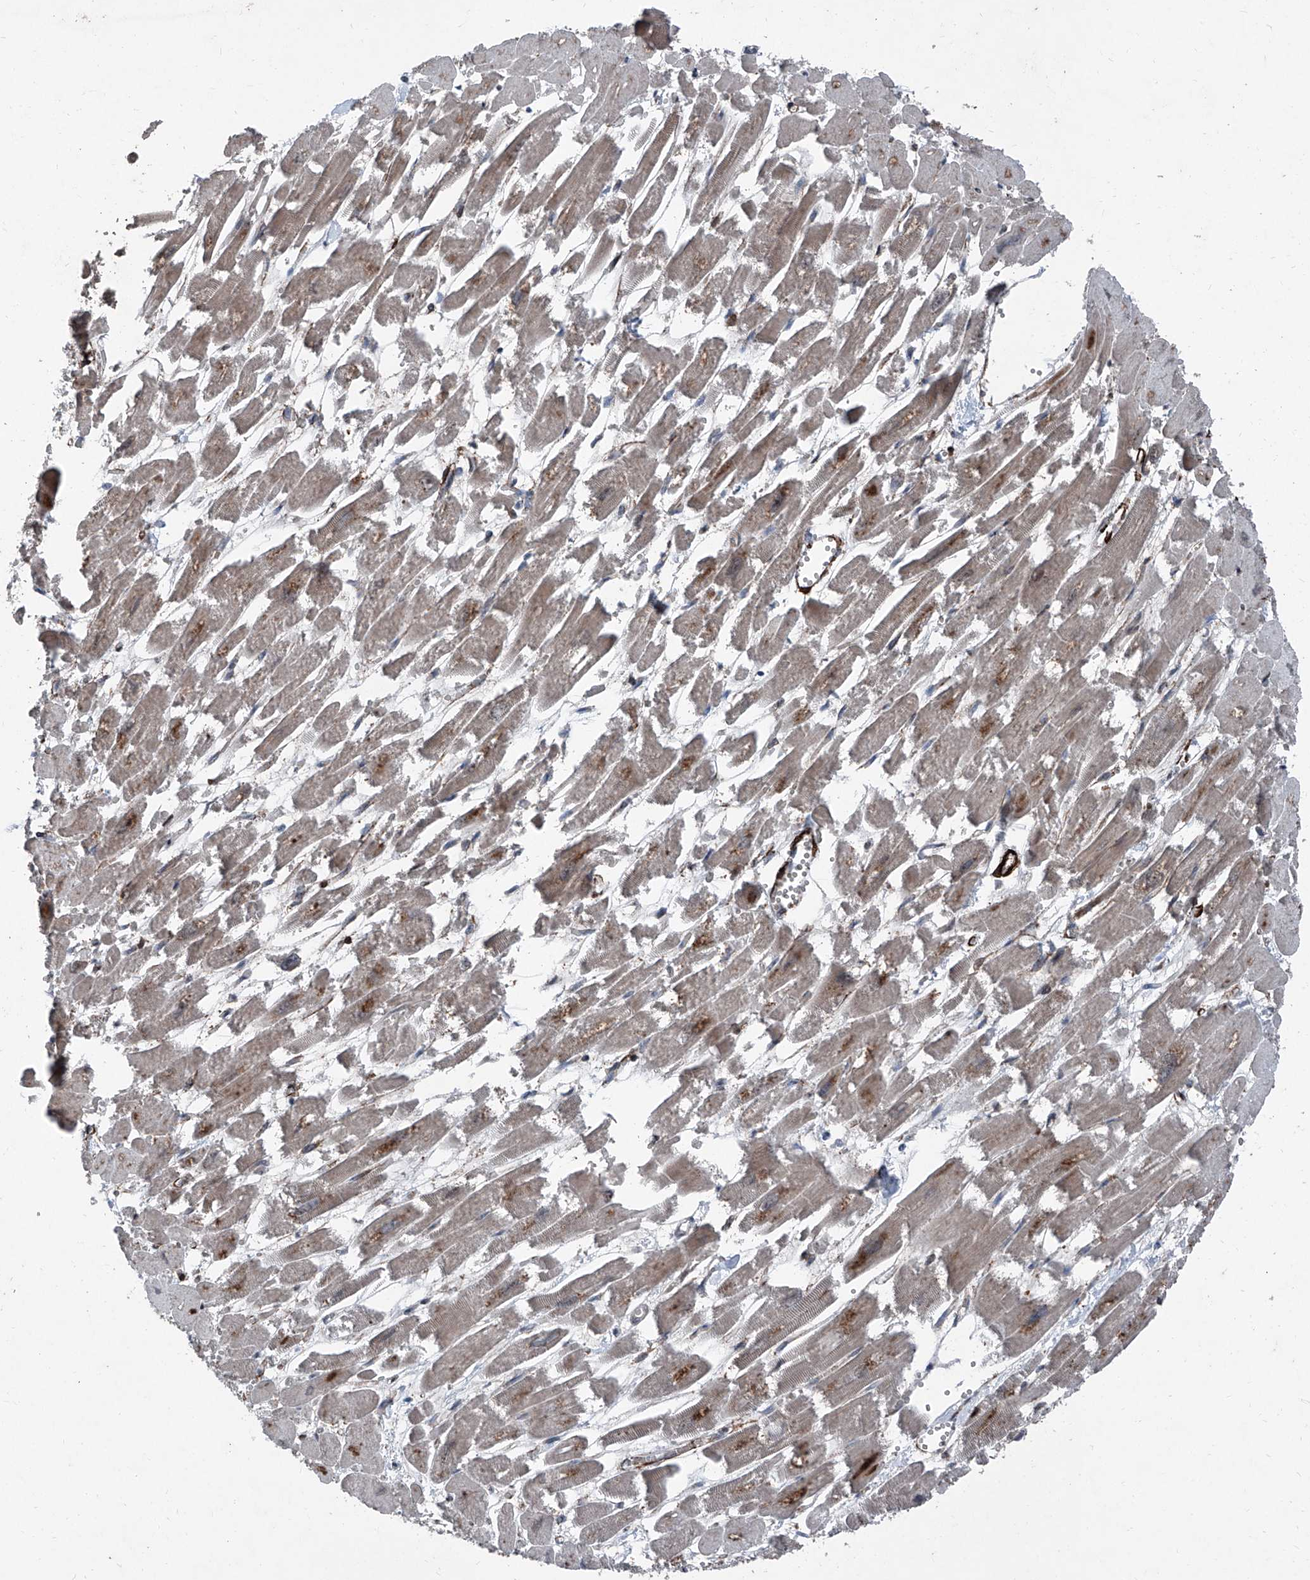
{"staining": {"intensity": "moderate", "quantity": "25%-75%", "location": "cytoplasmic/membranous"}, "tissue": "heart muscle", "cell_type": "Cardiomyocytes", "image_type": "normal", "snomed": [{"axis": "morphology", "description": "Normal tissue, NOS"}, {"axis": "topography", "description": "Heart"}], "caption": "IHC (DAB (3,3'-diaminobenzidine)) staining of normal heart muscle demonstrates moderate cytoplasmic/membranous protein positivity in about 25%-75% of cardiomyocytes. (DAB IHC with brightfield microscopy, high magnification).", "gene": "COA7", "patient": {"sex": "male", "age": 54}}